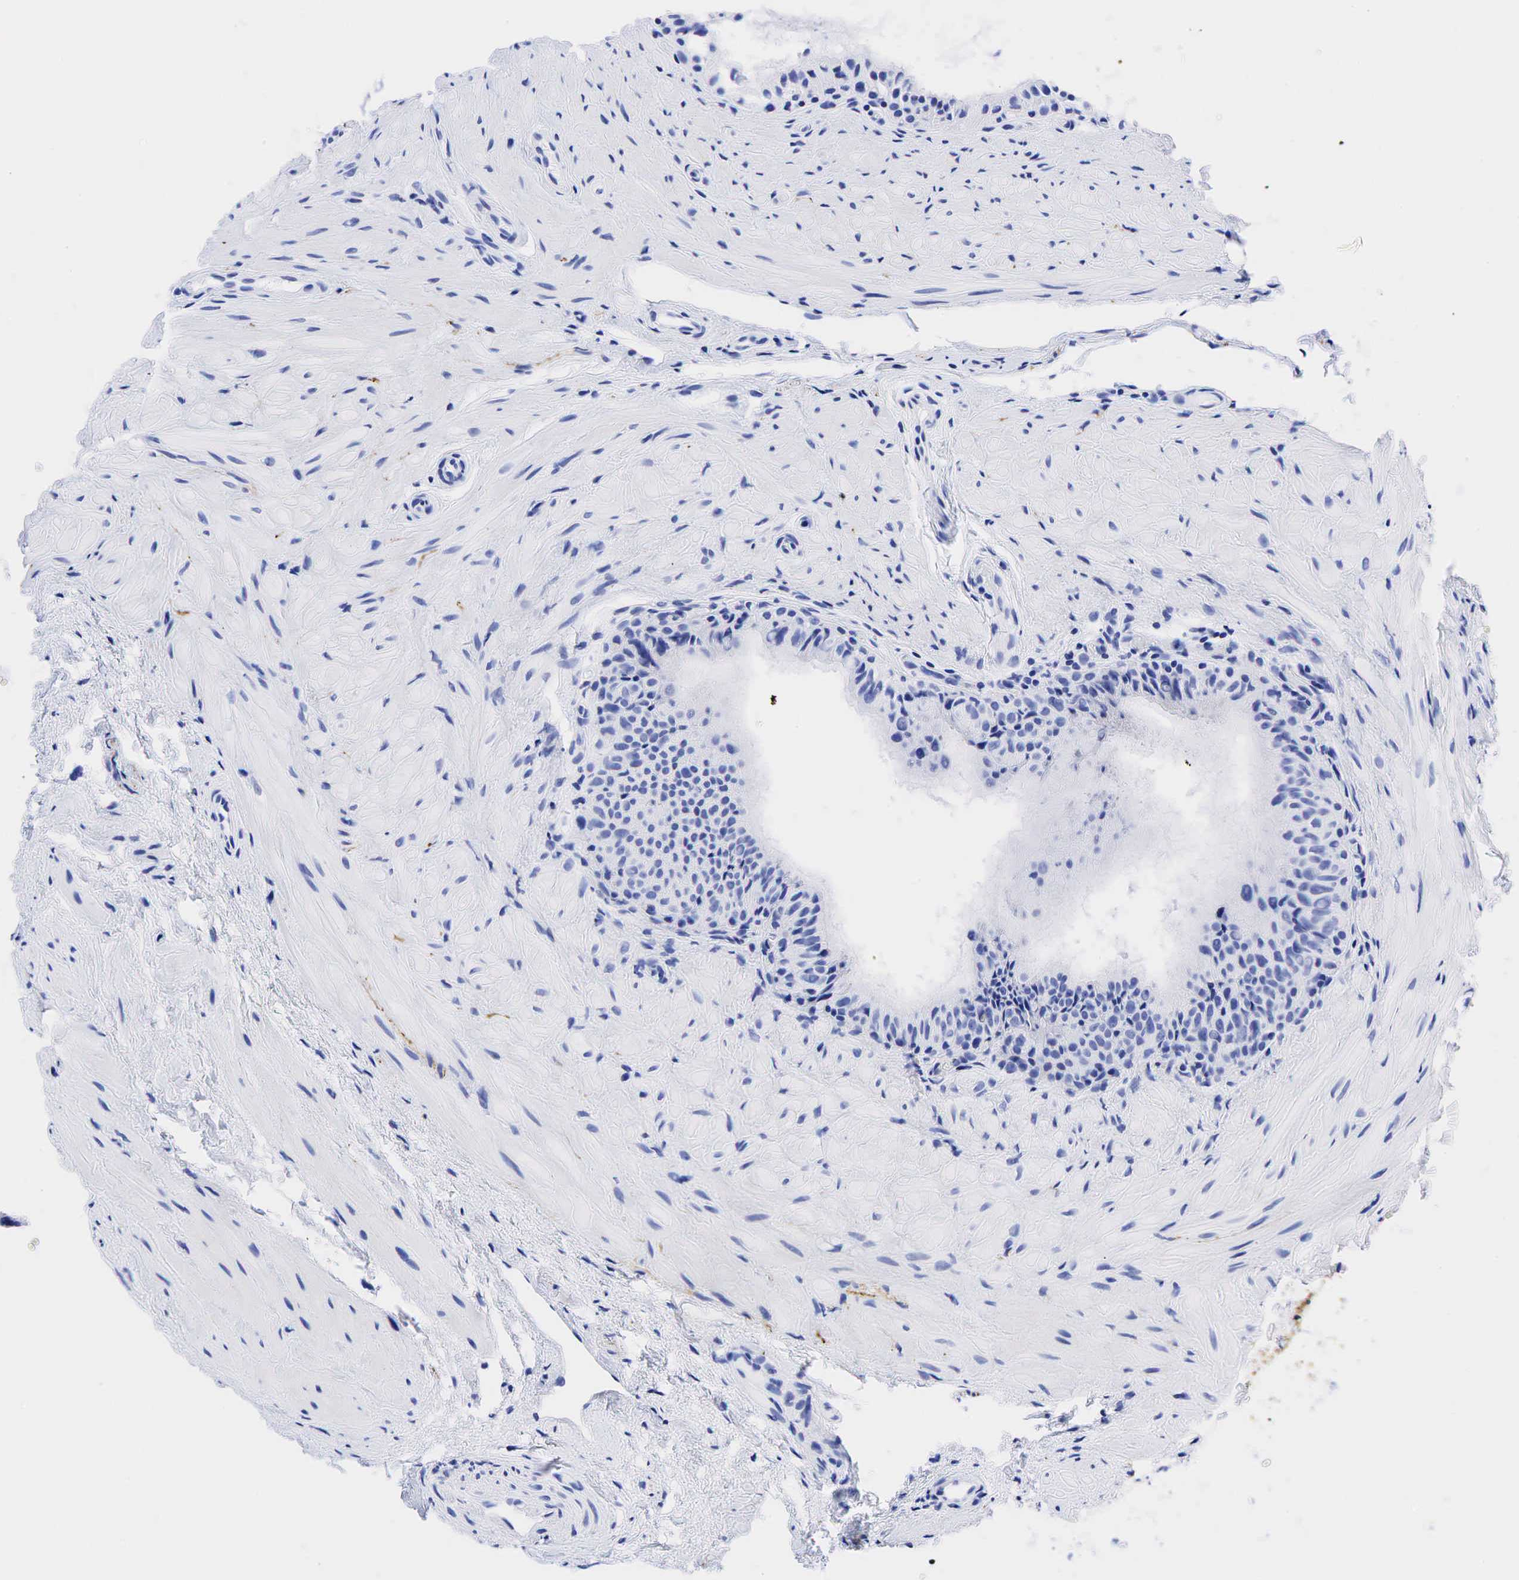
{"staining": {"intensity": "negative", "quantity": "none", "location": "none"}, "tissue": "epididymis", "cell_type": "Glandular cells", "image_type": "normal", "snomed": [{"axis": "morphology", "description": "Normal tissue, NOS"}, {"axis": "topography", "description": "Epididymis"}], "caption": "A histopathology image of human epididymis is negative for staining in glandular cells. (DAB (3,3'-diaminobenzidine) immunohistochemistry (IHC), high magnification).", "gene": "CHGA", "patient": {"sex": "male", "age": 74}}